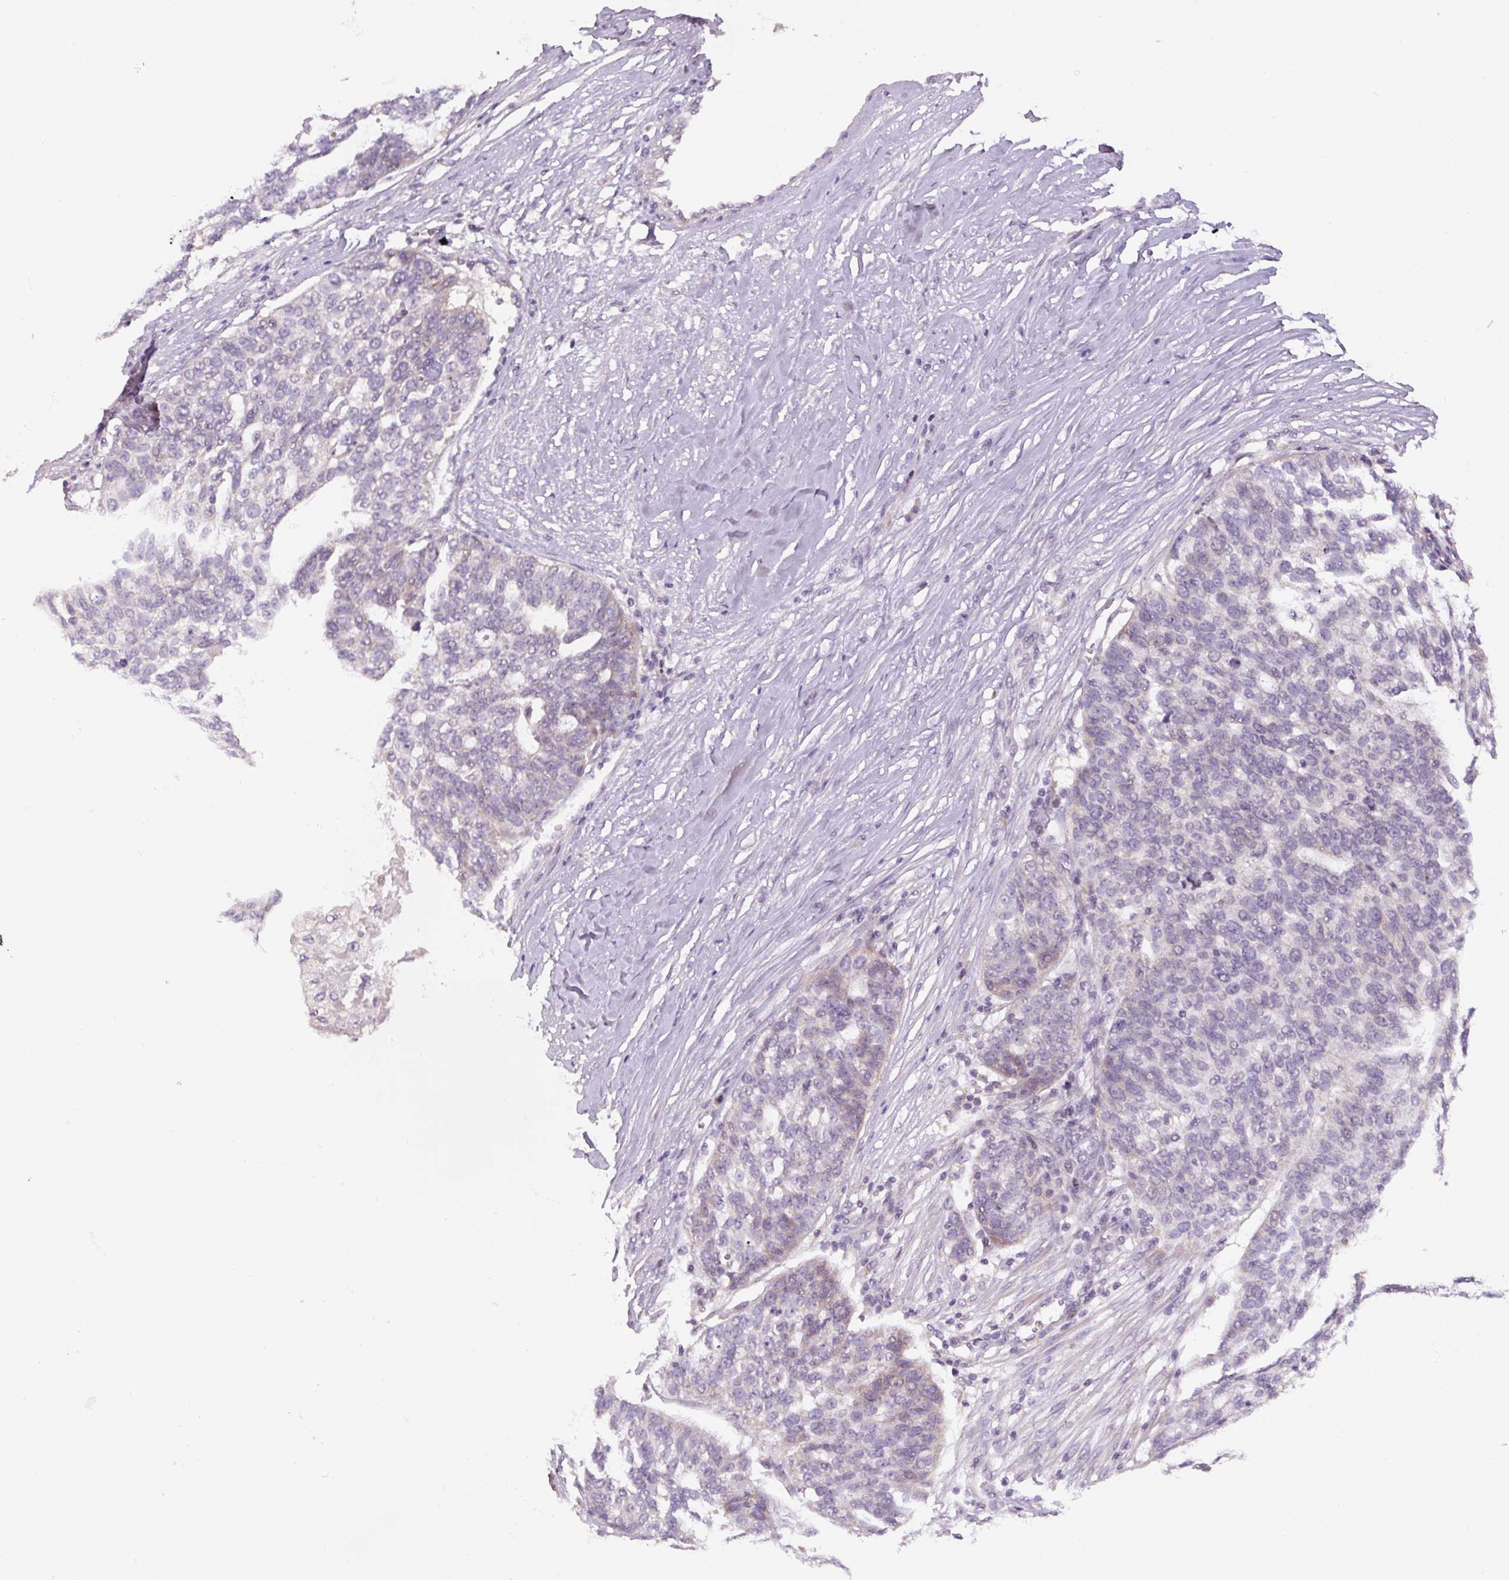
{"staining": {"intensity": "negative", "quantity": "none", "location": "none"}, "tissue": "ovarian cancer", "cell_type": "Tumor cells", "image_type": "cancer", "snomed": [{"axis": "morphology", "description": "Cystadenocarcinoma, serous, NOS"}, {"axis": "topography", "description": "Ovary"}], "caption": "This is an IHC histopathology image of ovarian cancer (serous cystadenocarcinoma). There is no positivity in tumor cells.", "gene": "YIF1B", "patient": {"sex": "female", "age": 59}}